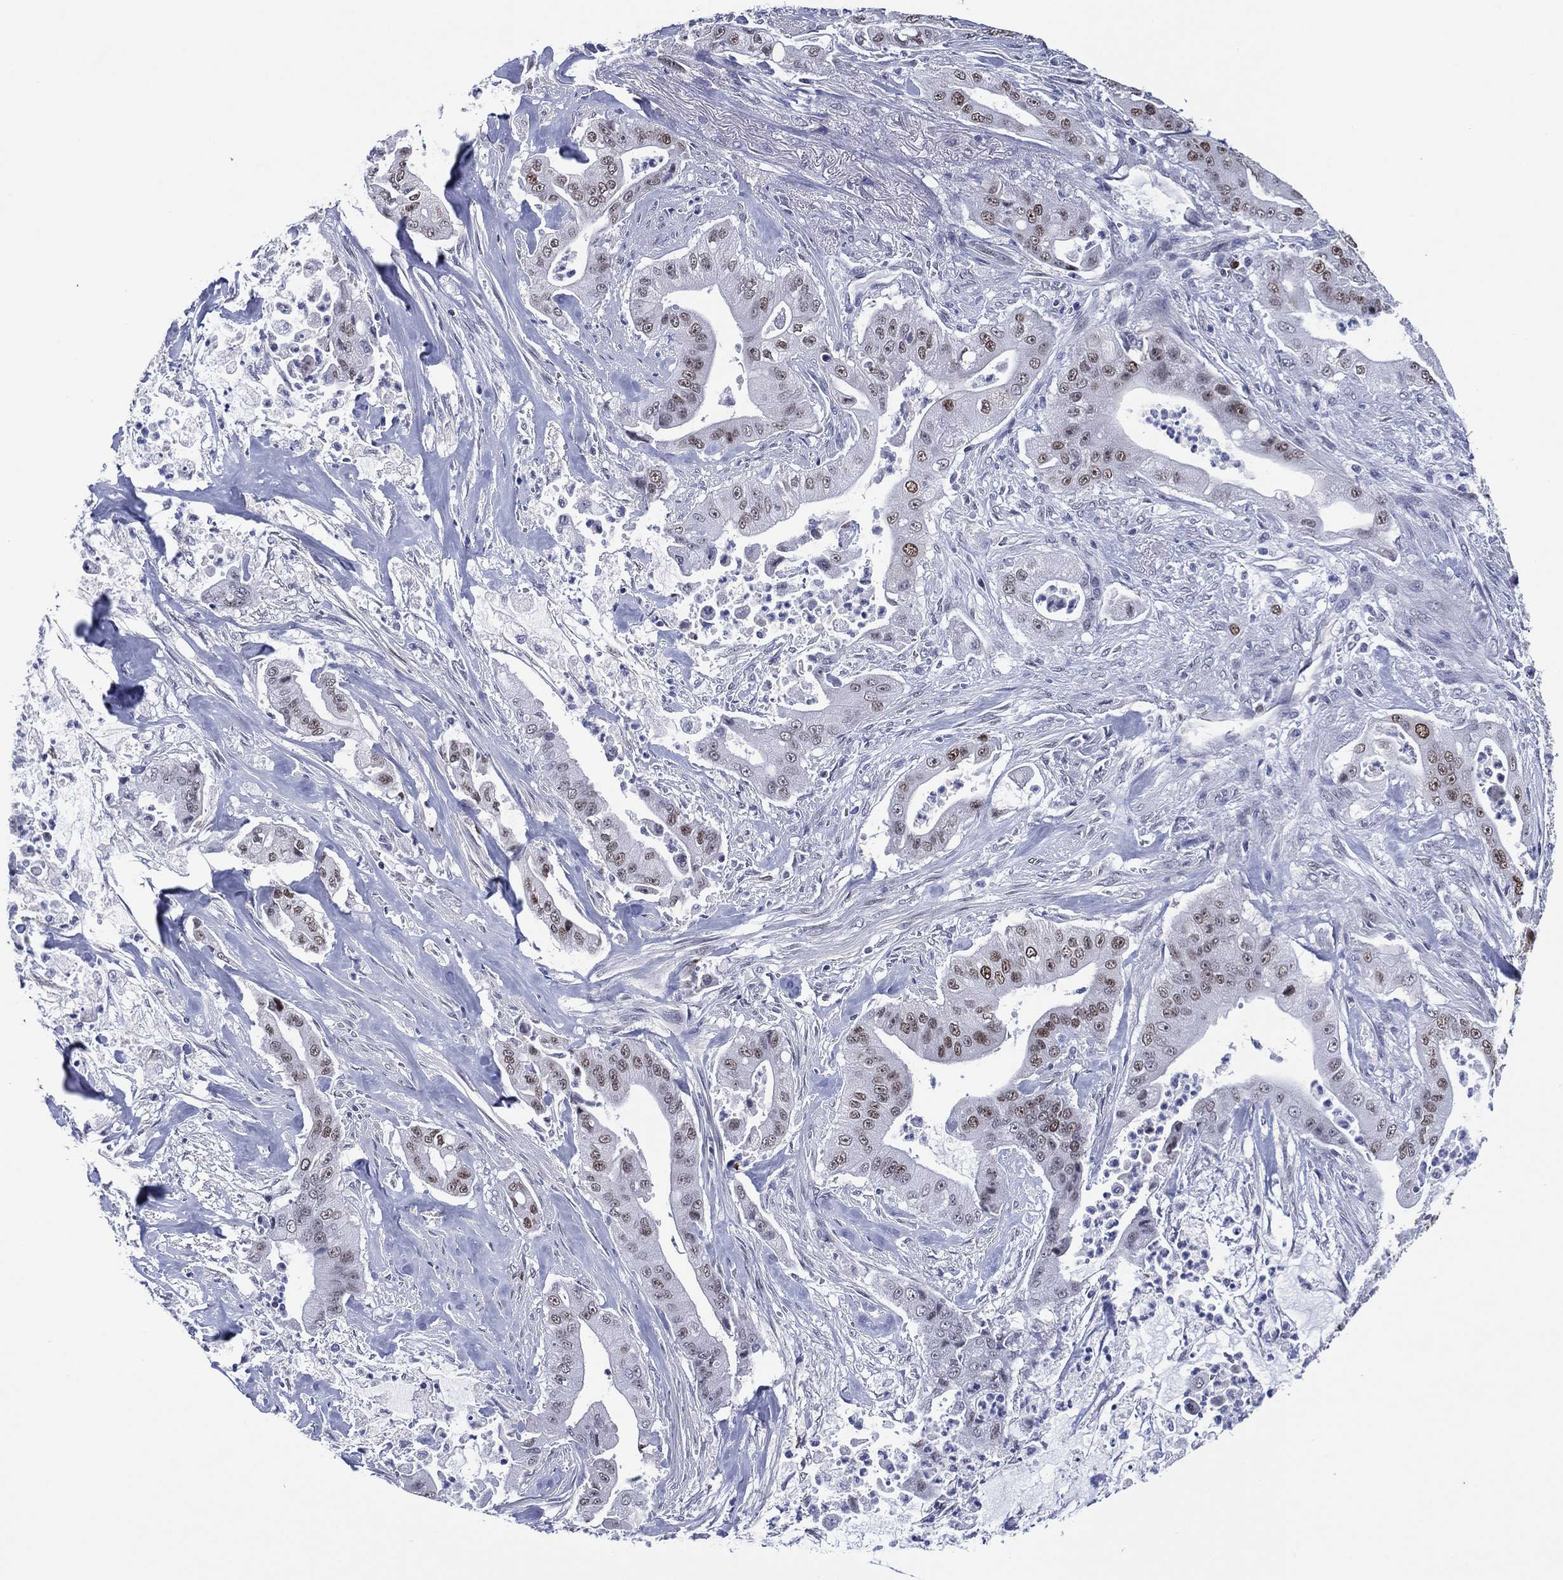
{"staining": {"intensity": "strong", "quantity": "<25%", "location": "cytoplasmic/membranous,nuclear"}, "tissue": "pancreatic cancer", "cell_type": "Tumor cells", "image_type": "cancer", "snomed": [{"axis": "morphology", "description": "Normal tissue, NOS"}, {"axis": "morphology", "description": "Inflammation, NOS"}, {"axis": "morphology", "description": "Adenocarcinoma, NOS"}, {"axis": "topography", "description": "Pancreas"}], "caption": "There is medium levels of strong cytoplasmic/membranous and nuclear expression in tumor cells of adenocarcinoma (pancreatic), as demonstrated by immunohistochemical staining (brown color).", "gene": "GATA6", "patient": {"sex": "male", "age": 57}}